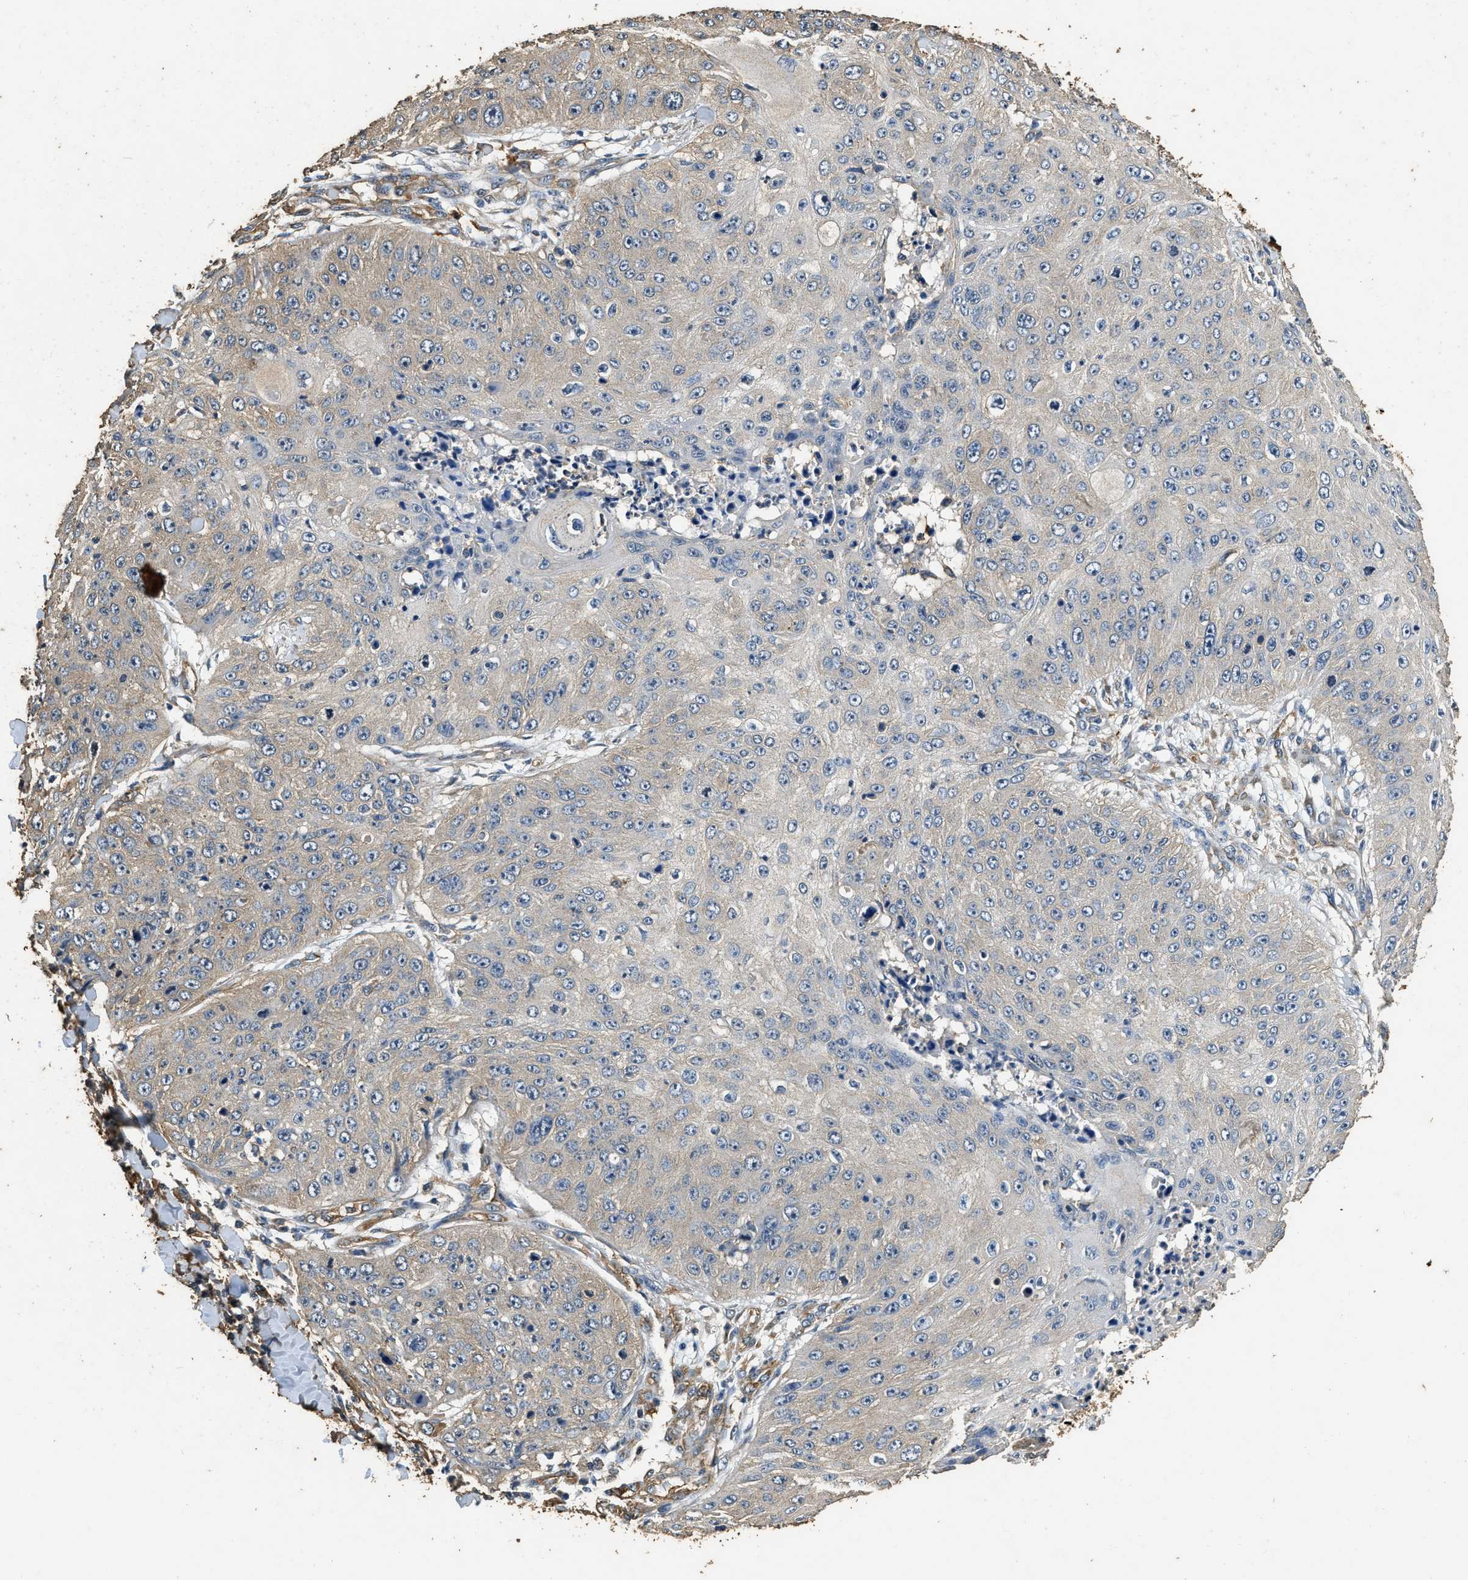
{"staining": {"intensity": "weak", "quantity": "<25%", "location": "cytoplasmic/membranous"}, "tissue": "skin cancer", "cell_type": "Tumor cells", "image_type": "cancer", "snomed": [{"axis": "morphology", "description": "Squamous cell carcinoma, NOS"}, {"axis": "topography", "description": "Skin"}], "caption": "Tumor cells show no significant positivity in squamous cell carcinoma (skin). (Stains: DAB (3,3'-diaminobenzidine) immunohistochemistry with hematoxylin counter stain, Microscopy: brightfield microscopy at high magnification).", "gene": "MIB1", "patient": {"sex": "female", "age": 80}}